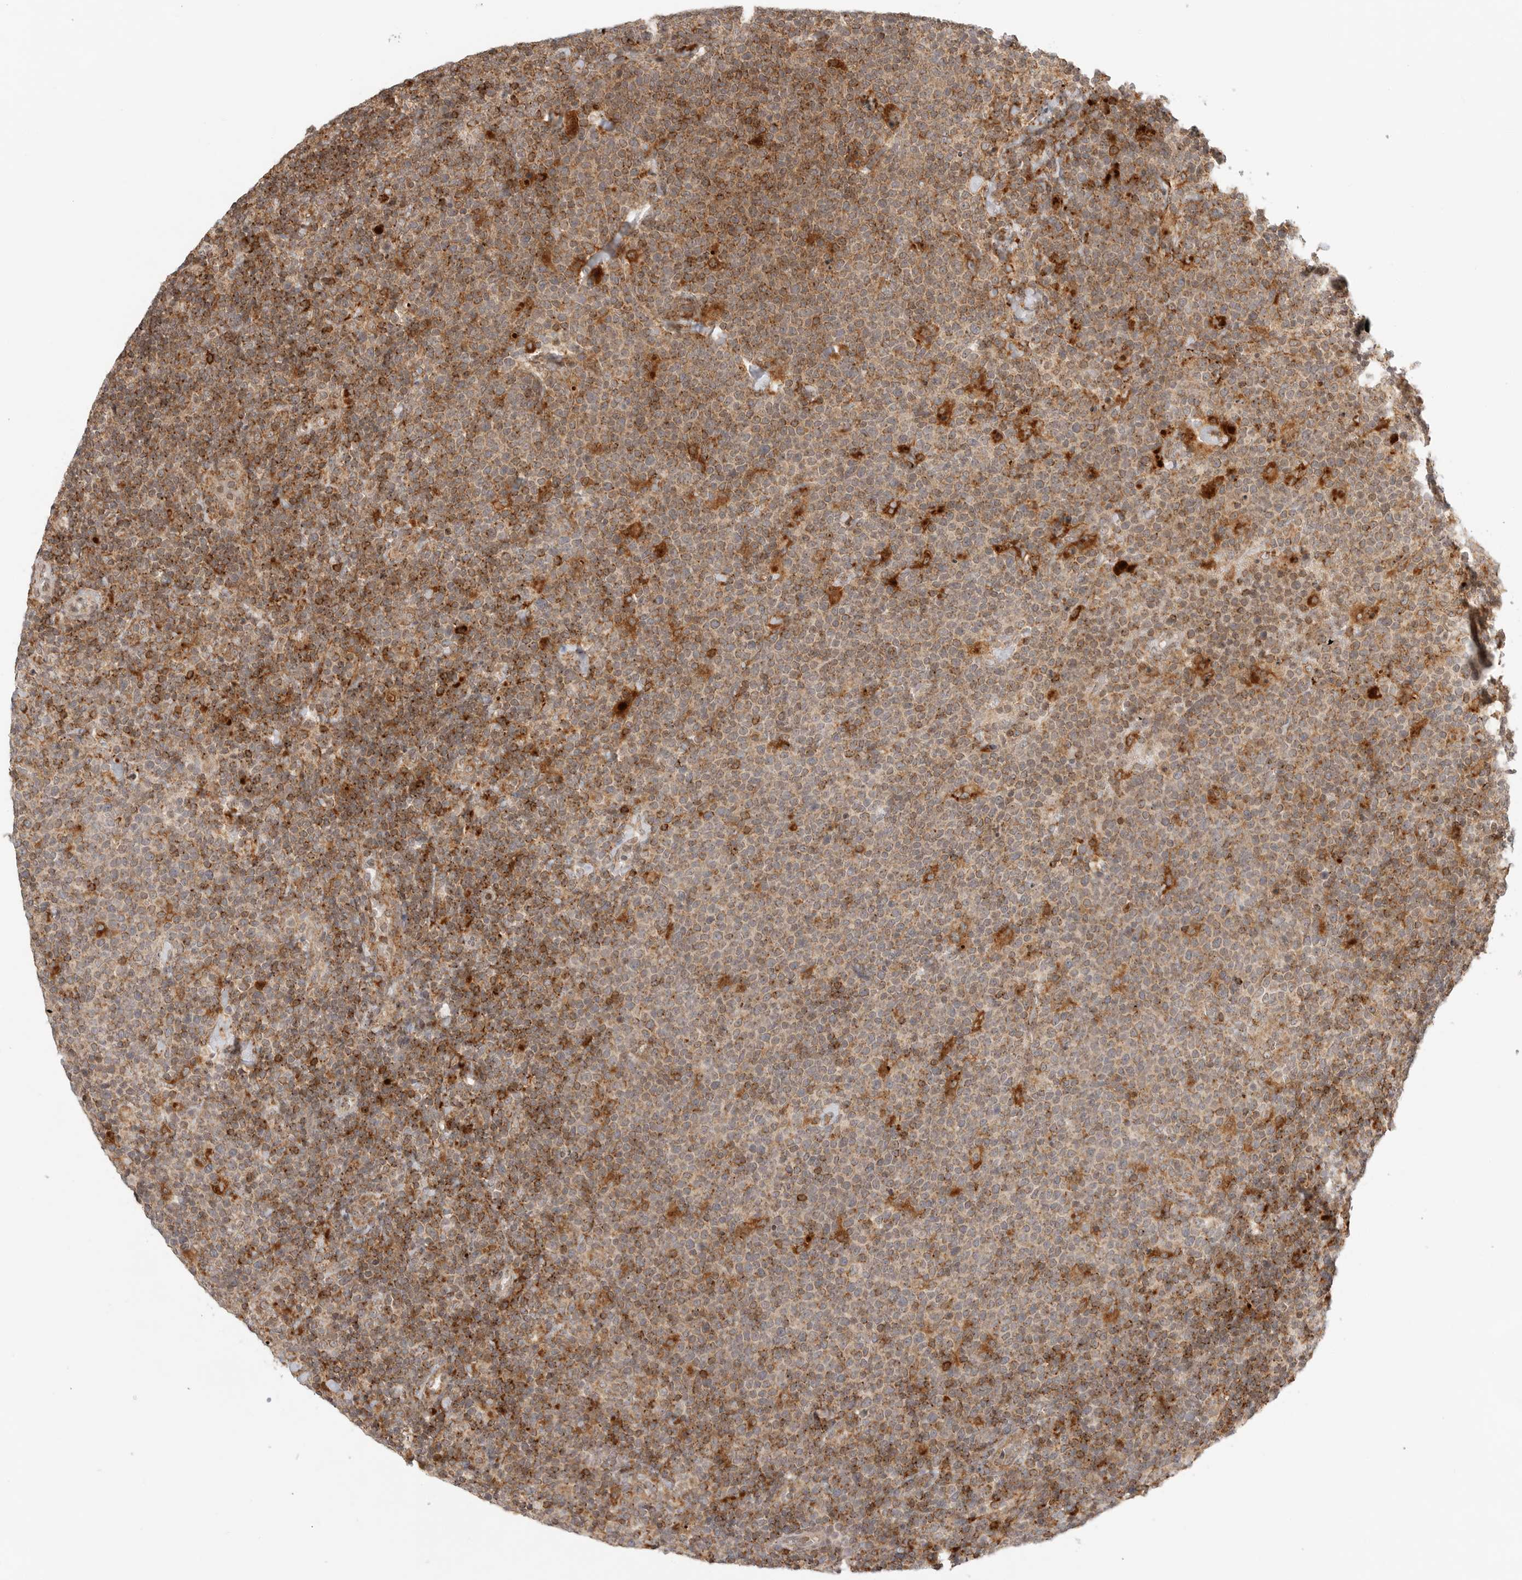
{"staining": {"intensity": "moderate", "quantity": ">75%", "location": "cytoplasmic/membranous"}, "tissue": "lymphoma", "cell_type": "Tumor cells", "image_type": "cancer", "snomed": [{"axis": "morphology", "description": "Malignant lymphoma, non-Hodgkin's type, High grade"}, {"axis": "topography", "description": "Lymph node"}], "caption": "Immunohistochemistry (IHC) of high-grade malignant lymphoma, non-Hodgkin's type shows medium levels of moderate cytoplasmic/membranous positivity in approximately >75% of tumor cells.", "gene": "IDUA", "patient": {"sex": "male", "age": 61}}